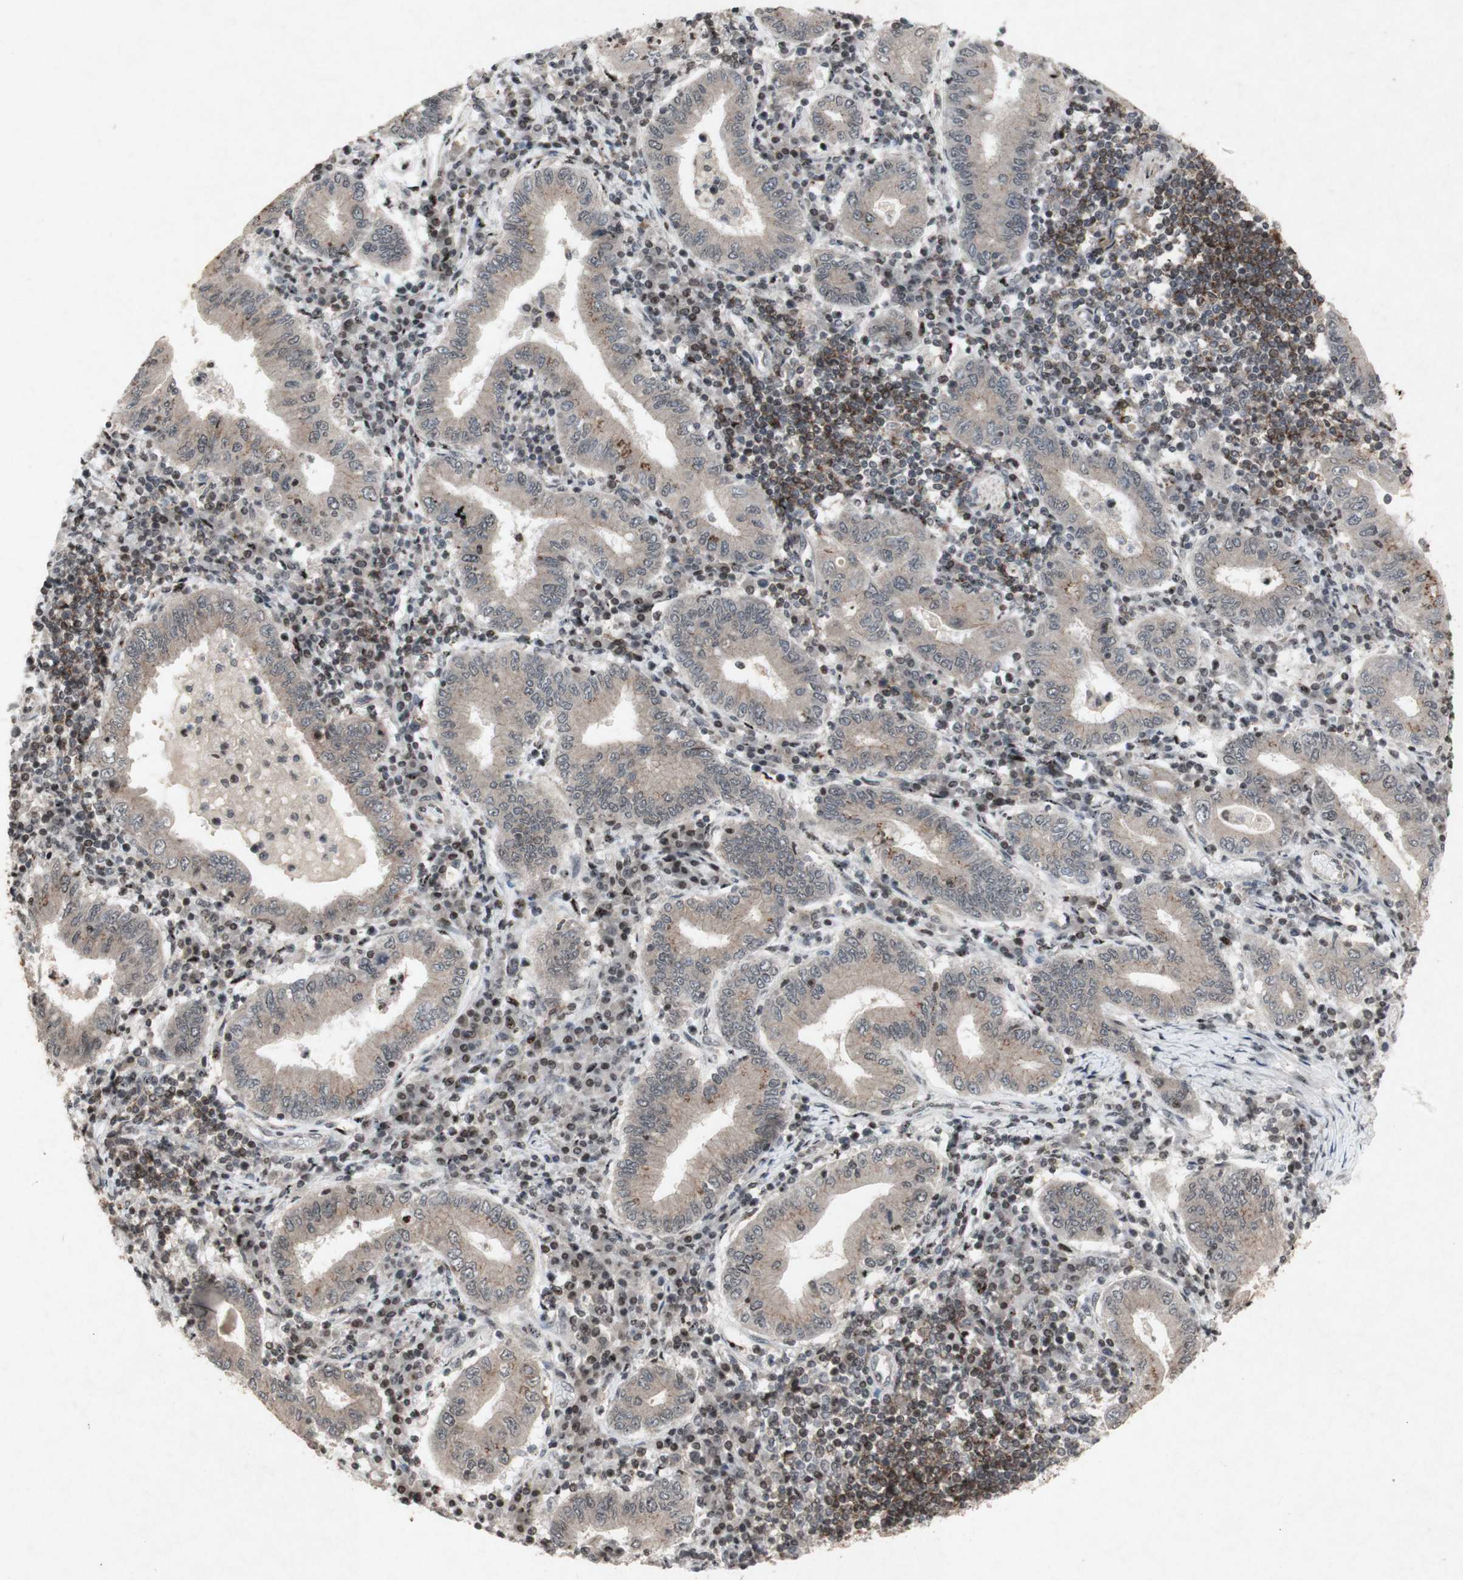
{"staining": {"intensity": "weak", "quantity": ">75%", "location": "cytoplasmic/membranous"}, "tissue": "stomach cancer", "cell_type": "Tumor cells", "image_type": "cancer", "snomed": [{"axis": "morphology", "description": "Normal tissue, NOS"}, {"axis": "morphology", "description": "Adenocarcinoma, NOS"}, {"axis": "topography", "description": "Esophagus"}, {"axis": "topography", "description": "Stomach, upper"}, {"axis": "topography", "description": "Peripheral nerve tissue"}], "caption": "About >75% of tumor cells in adenocarcinoma (stomach) demonstrate weak cytoplasmic/membranous protein staining as visualized by brown immunohistochemical staining.", "gene": "PLXNA1", "patient": {"sex": "male", "age": 62}}